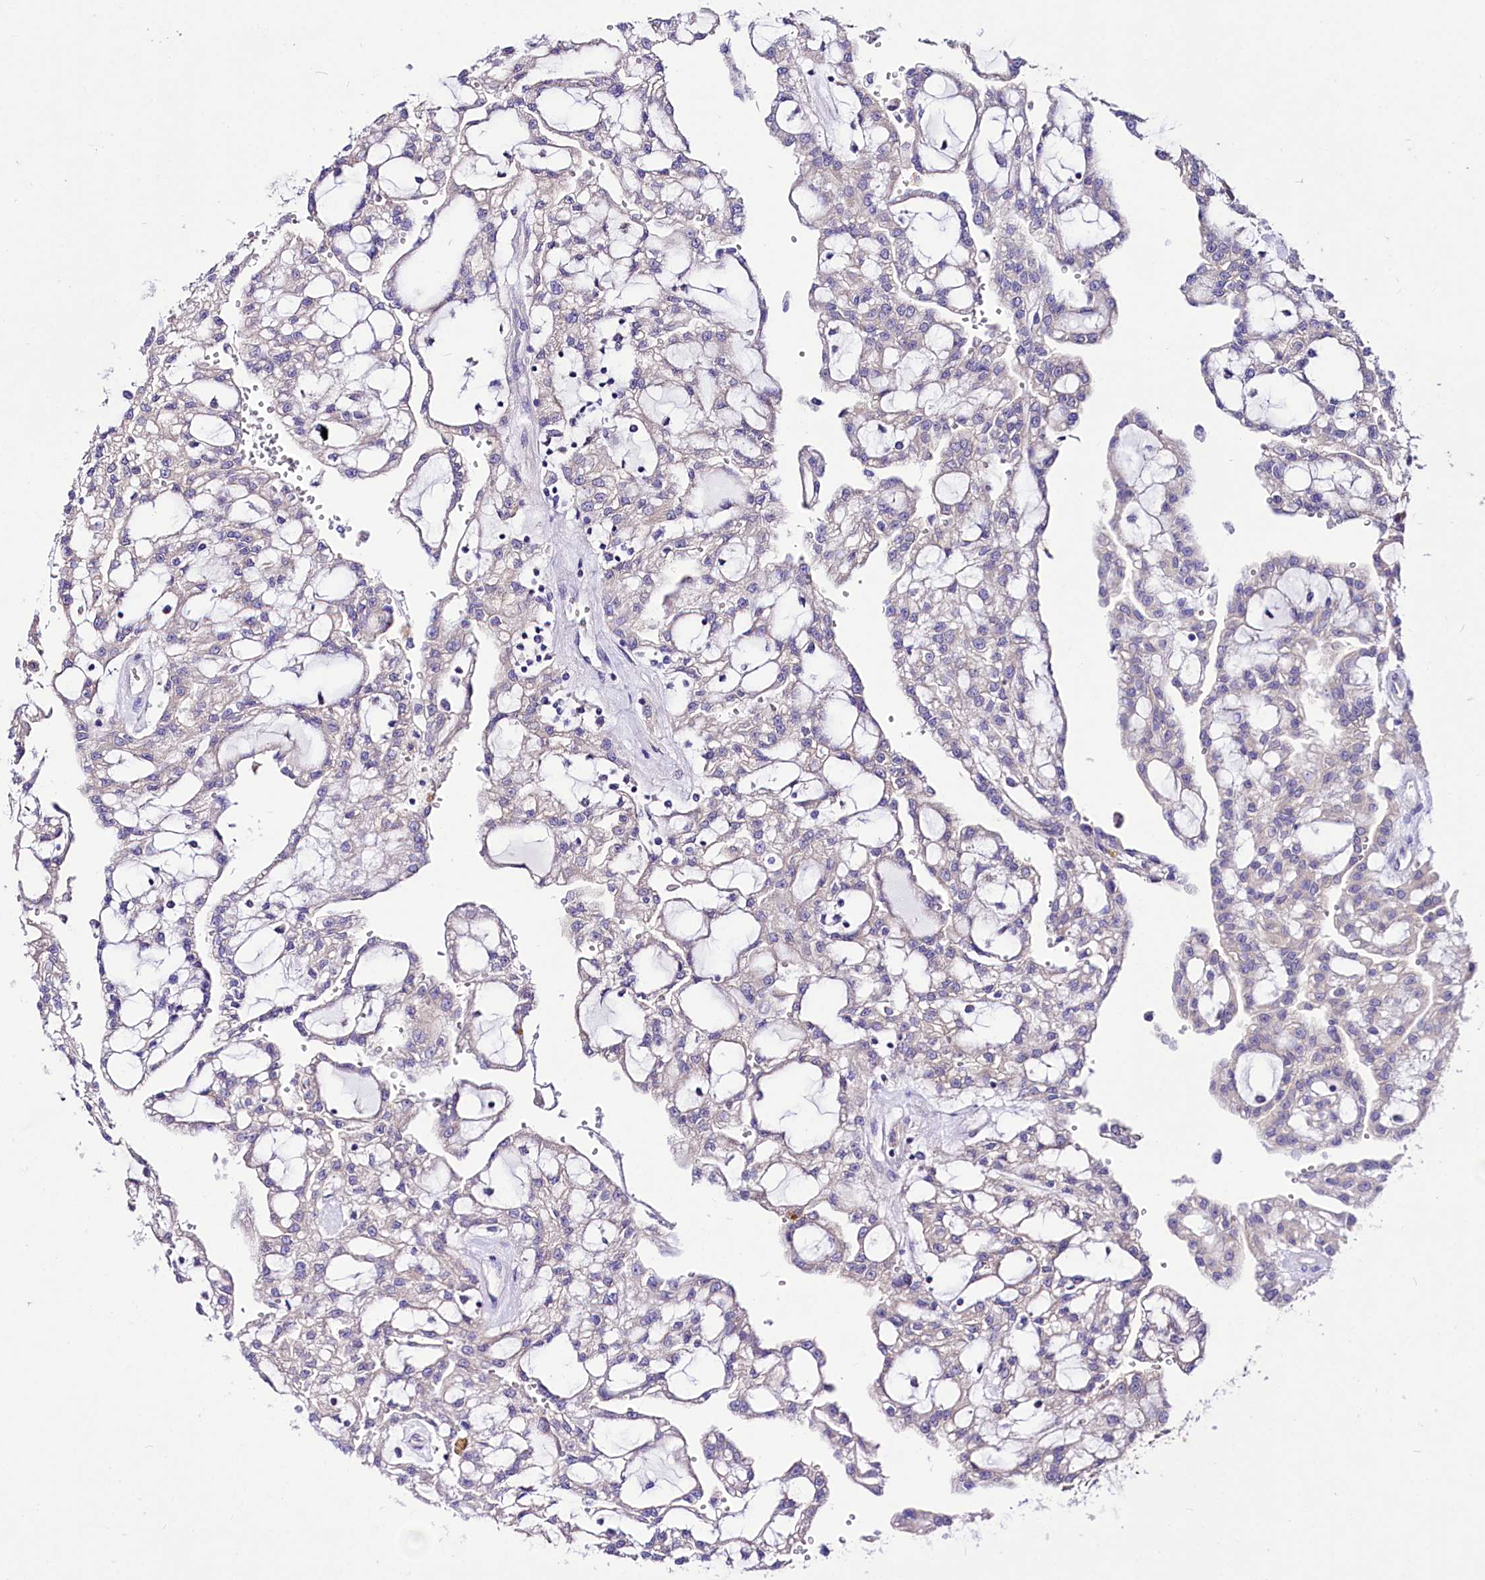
{"staining": {"intensity": "negative", "quantity": "none", "location": "none"}, "tissue": "renal cancer", "cell_type": "Tumor cells", "image_type": "cancer", "snomed": [{"axis": "morphology", "description": "Adenocarcinoma, NOS"}, {"axis": "topography", "description": "Kidney"}], "caption": "Immunohistochemistry (IHC) micrograph of human adenocarcinoma (renal) stained for a protein (brown), which displays no positivity in tumor cells.", "gene": "ABHD5", "patient": {"sex": "male", "age": 63}}